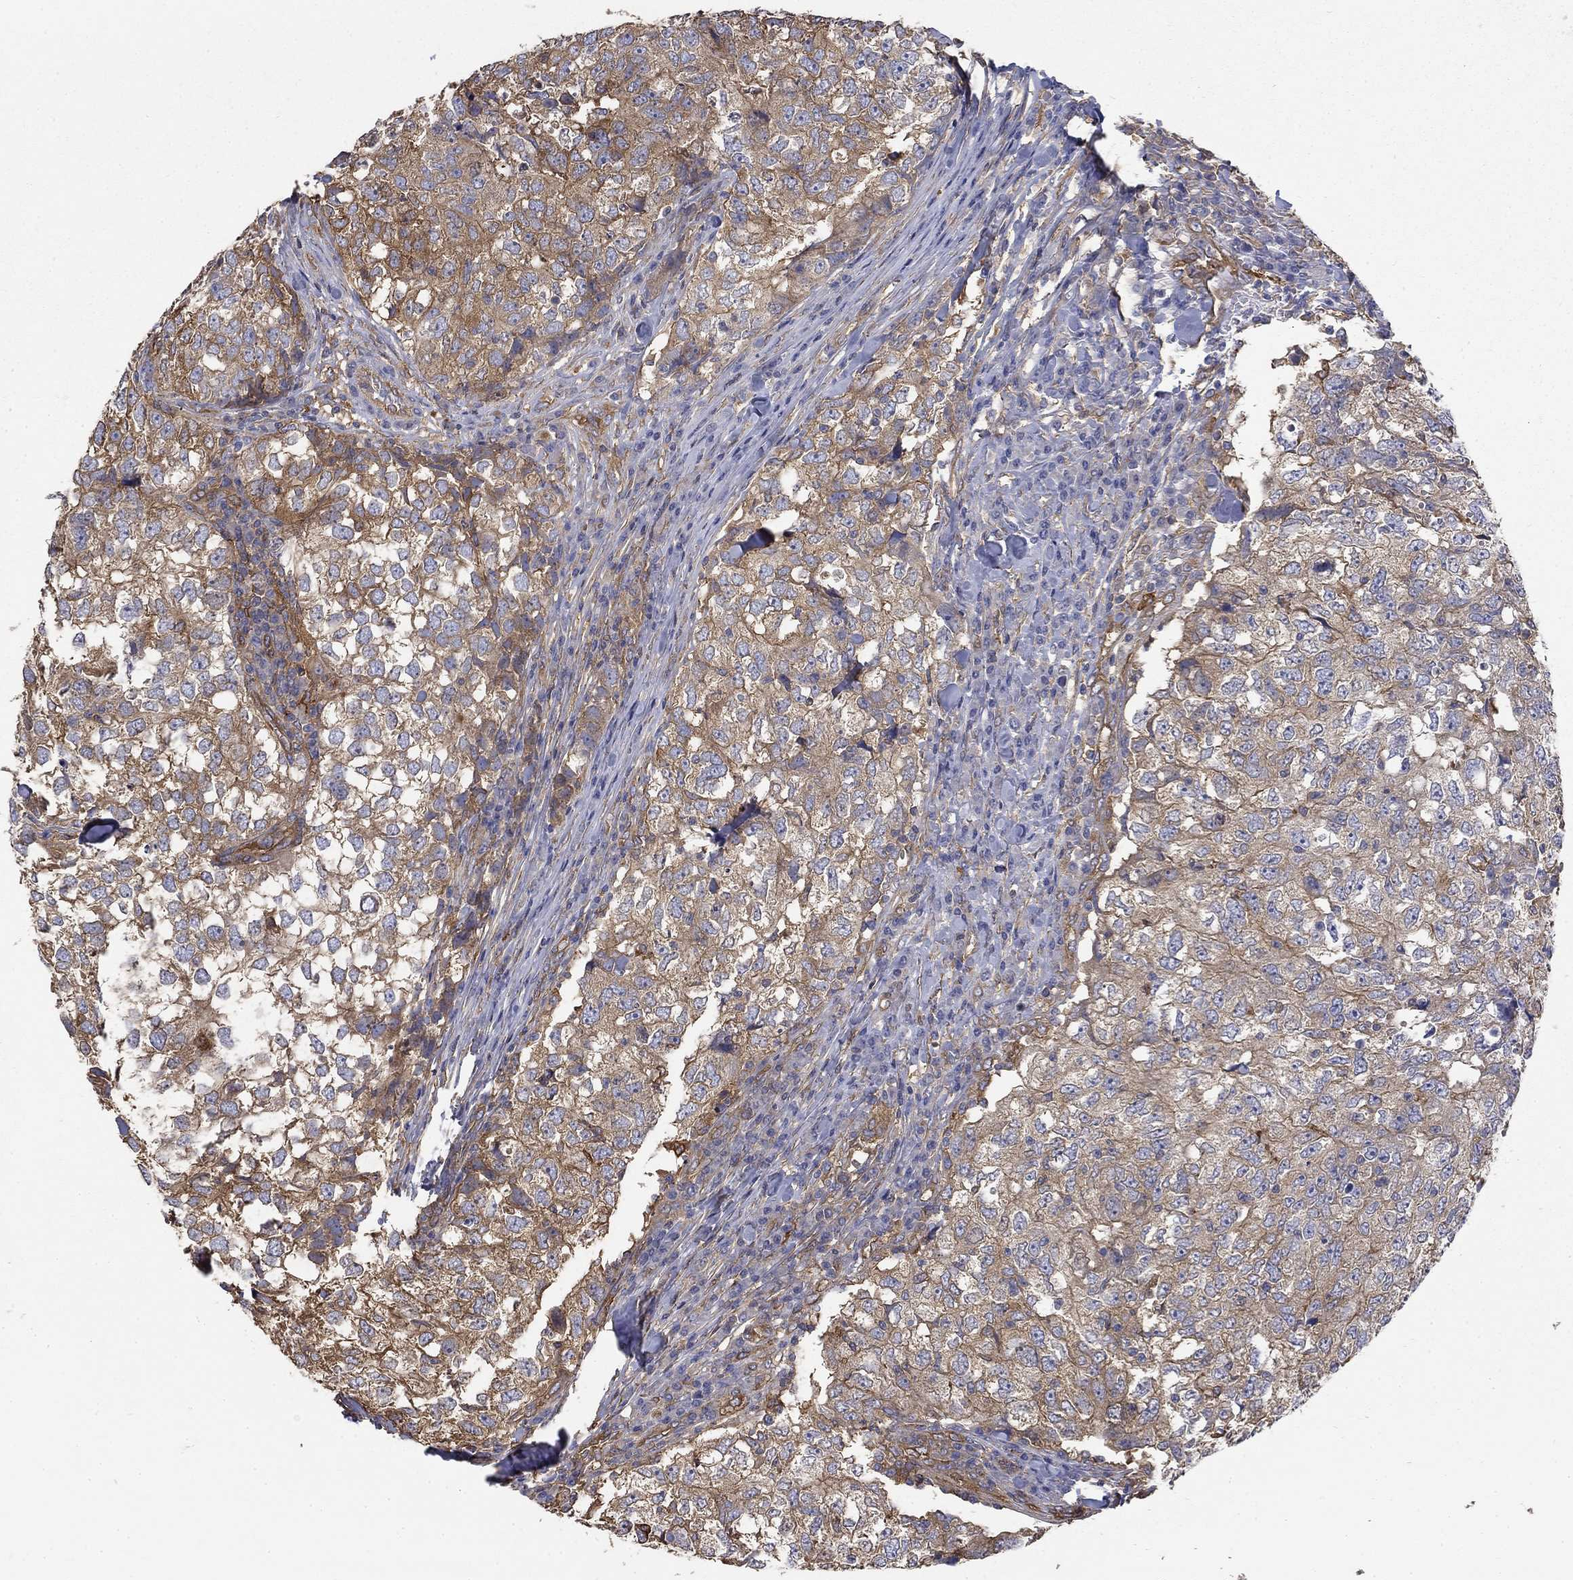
{"staining": {"intensity": "moderate", "quantity": "25%-75%", "location": "cytoplasmic/membranous"}, "tissue": "breast cancer", "cell_type": "Tumor cells", "image_type": "cancer", "snomed": [{"axis": "morphology", "description": "Duct carcinoma"}, {"axis": "topography", "description": "Breast"}], "caption": "The photomicrograph displays staining of intraductal carcinoma (breast), revealing moderate cytoplasmic/membranous protein positivity (brown color) within tumor cells.", "gene": "DPYSL2", "patient": {"sex": "female", "age": 30}}